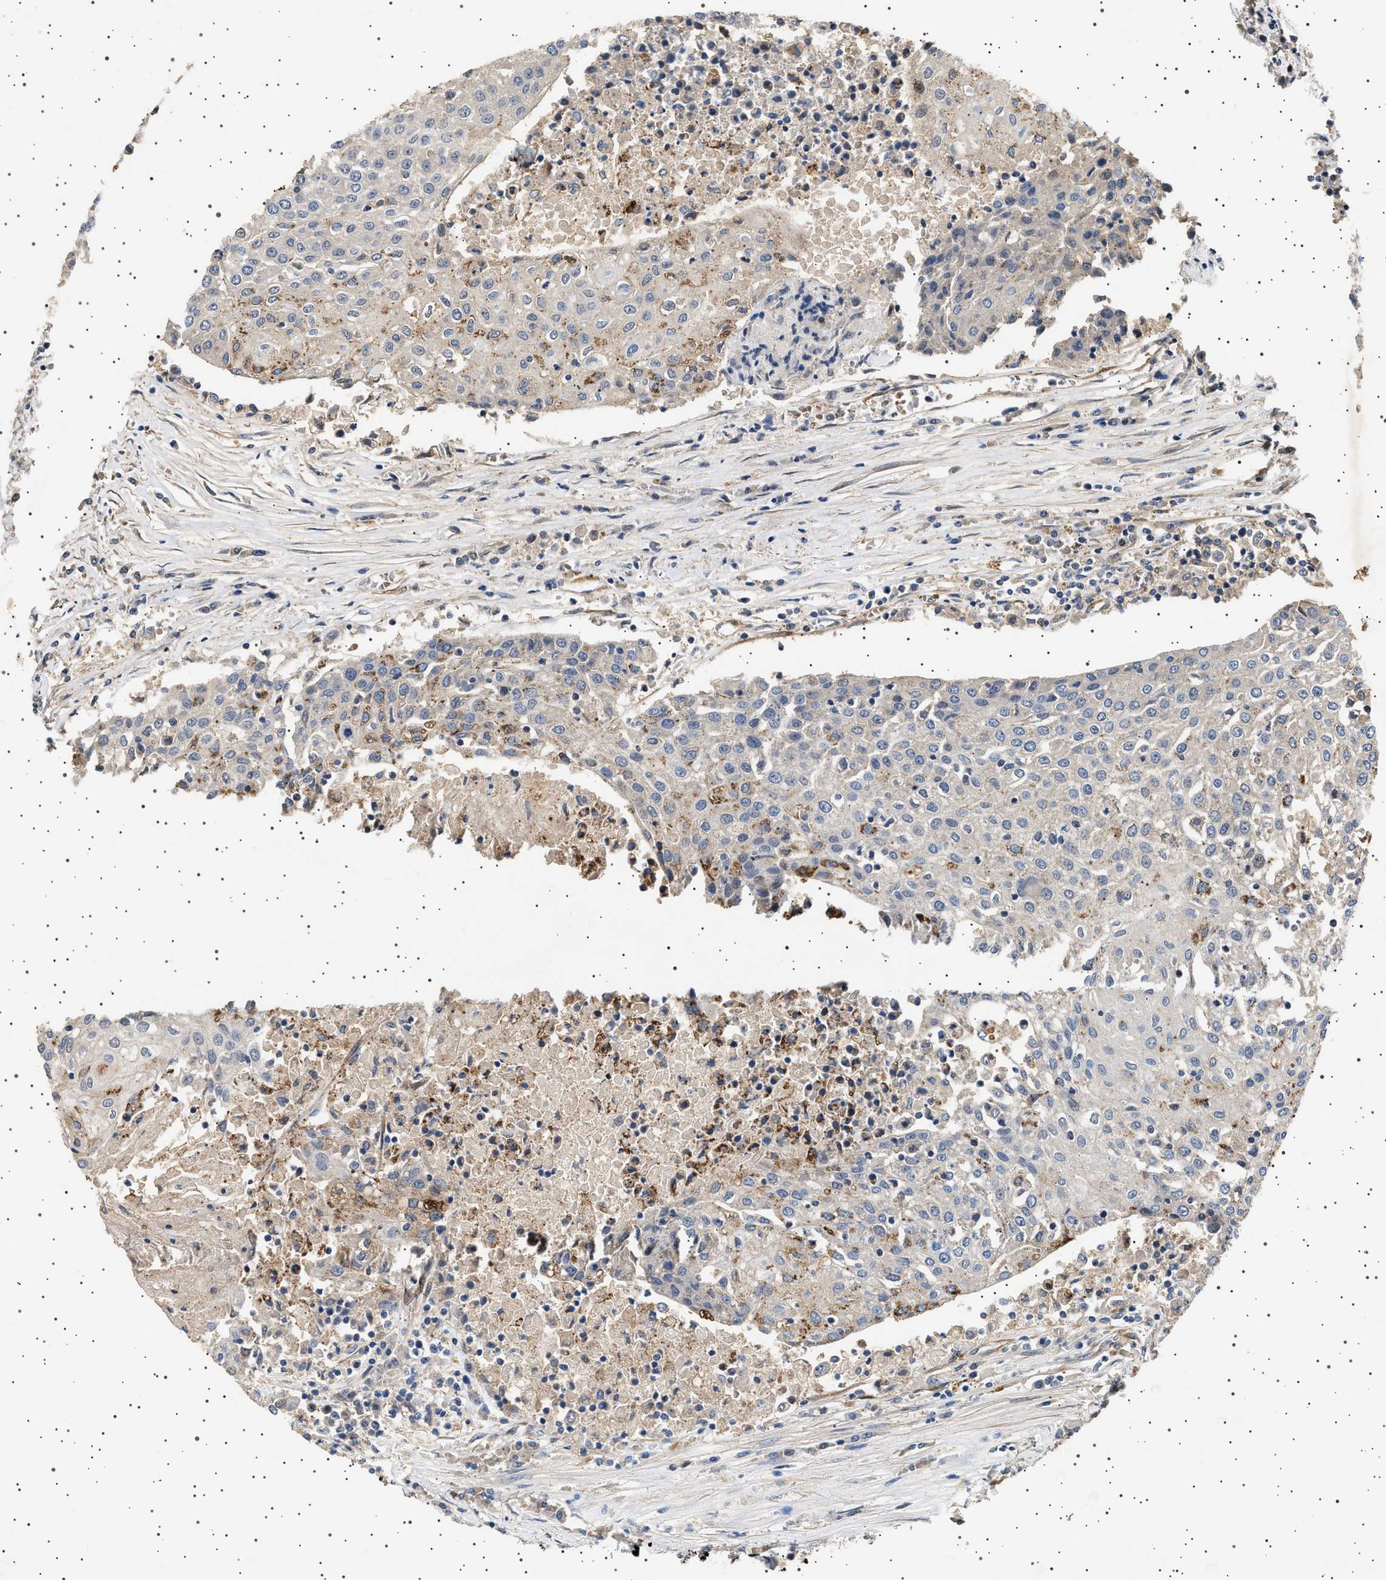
{"staining": {"intensity": "negative", "quantity": "none", "location": "none"}, "tissue": "urothelial cancer", "cell_type": "Tumor cells", "image_type": "cancer", "snomed": [{"axis": "morphology", "description": "Urothelial carcinoma, High grade"}, {"axis": "topography", "description": "Urinary bladder"}], "caption": "DAB immunohistochemical staining of urothelial cancer demonstrates no significant expression in tumor cells.", "gene": "GUCY1B1", "patient": {"sex": "female", "age": 85}}